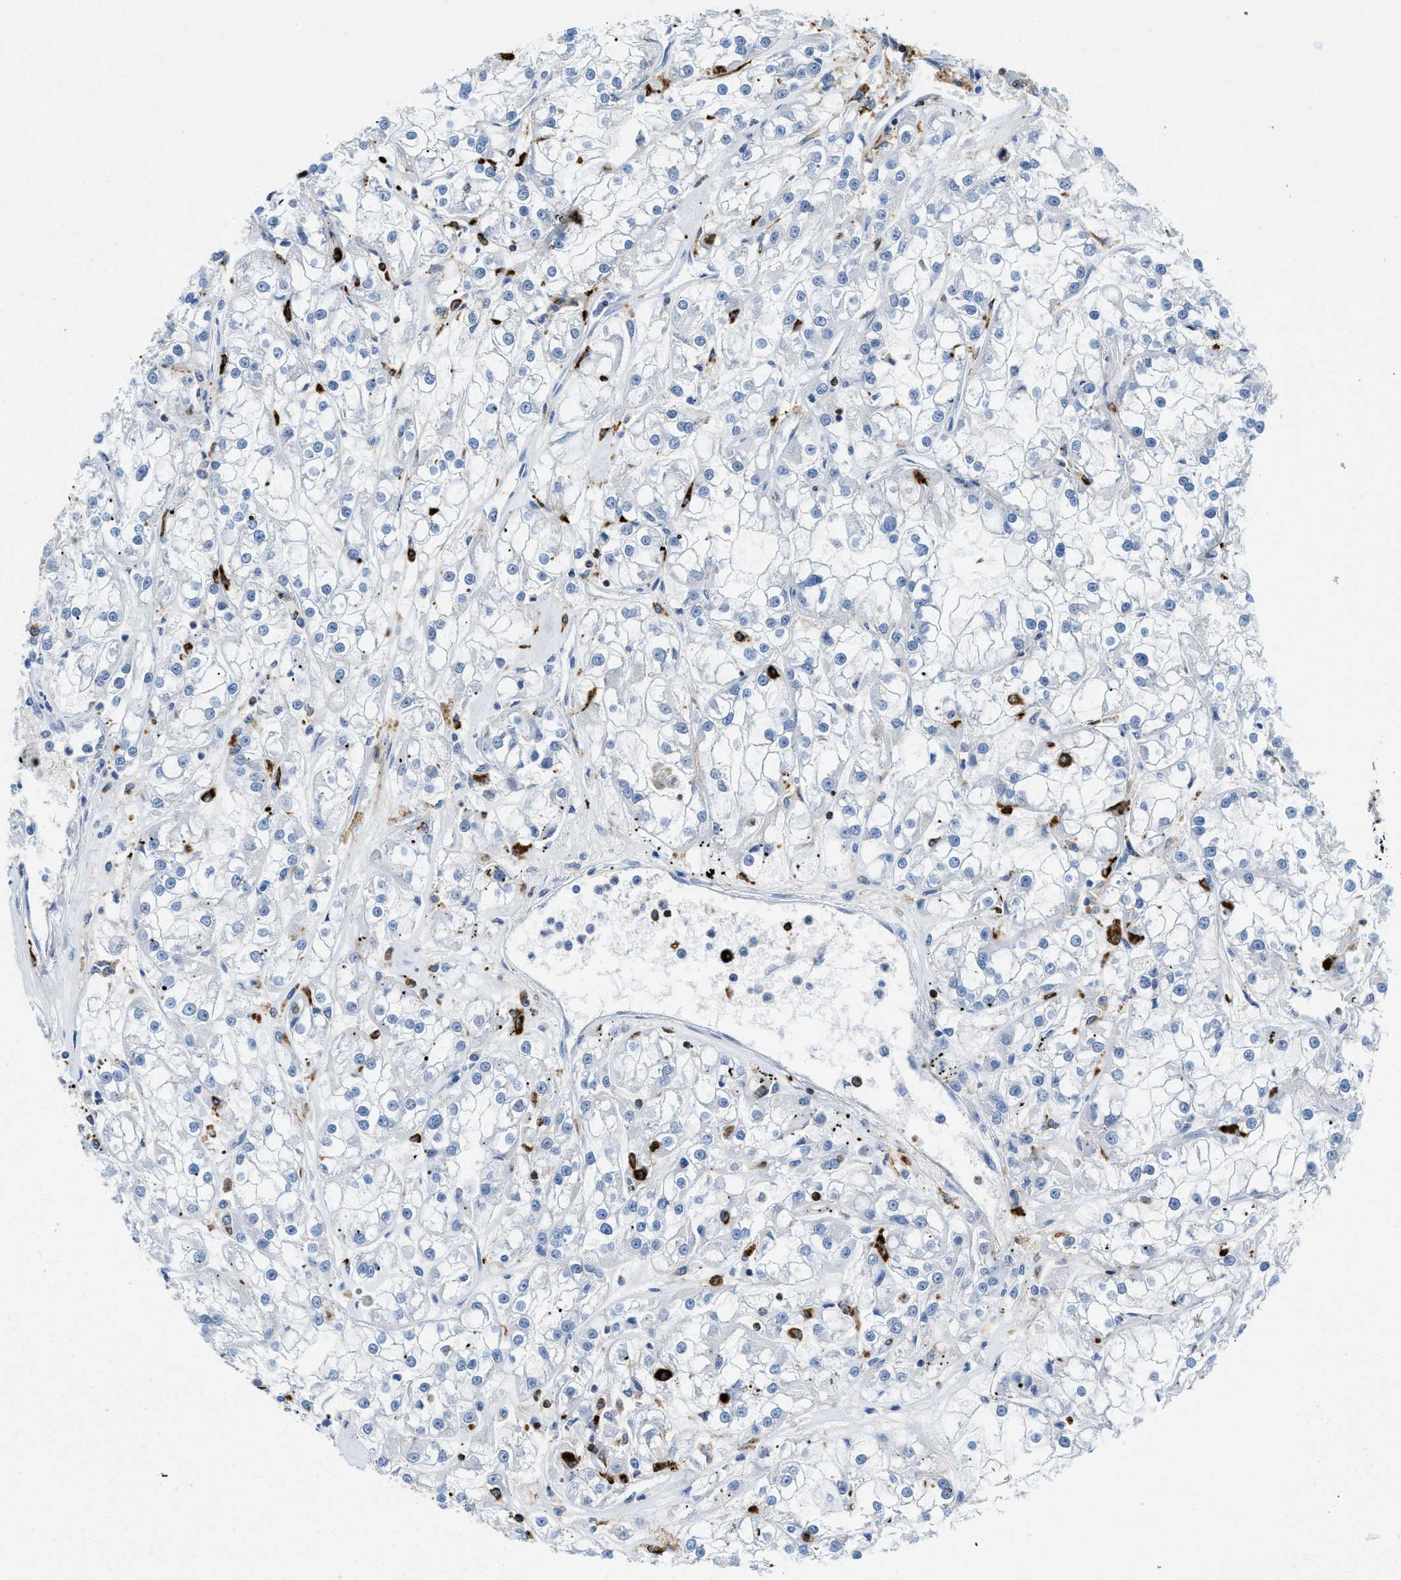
{"staining": {"intensity": "negative", "quantity": "none", "location": "none"}, "tissue": "renal cancer", "cell_type": "Tumor cells", "image_type": "cancer", "snomed": [{"axis": "morphology", "description": "Adenocarcinoma, NOS"}, {"axis": "topography", "description": "Kidney"}], "caption": "Protein analysis of renal cancer (adenocarcinoma) reveals no significant staining in tumor cells. (DAB (3,3'-diaminobenzidine) immunohistochemistry visualized using brightfield microscopy, high magnification).", "gene": "CD226", "patient": {"sex": "female", "age": 52}}